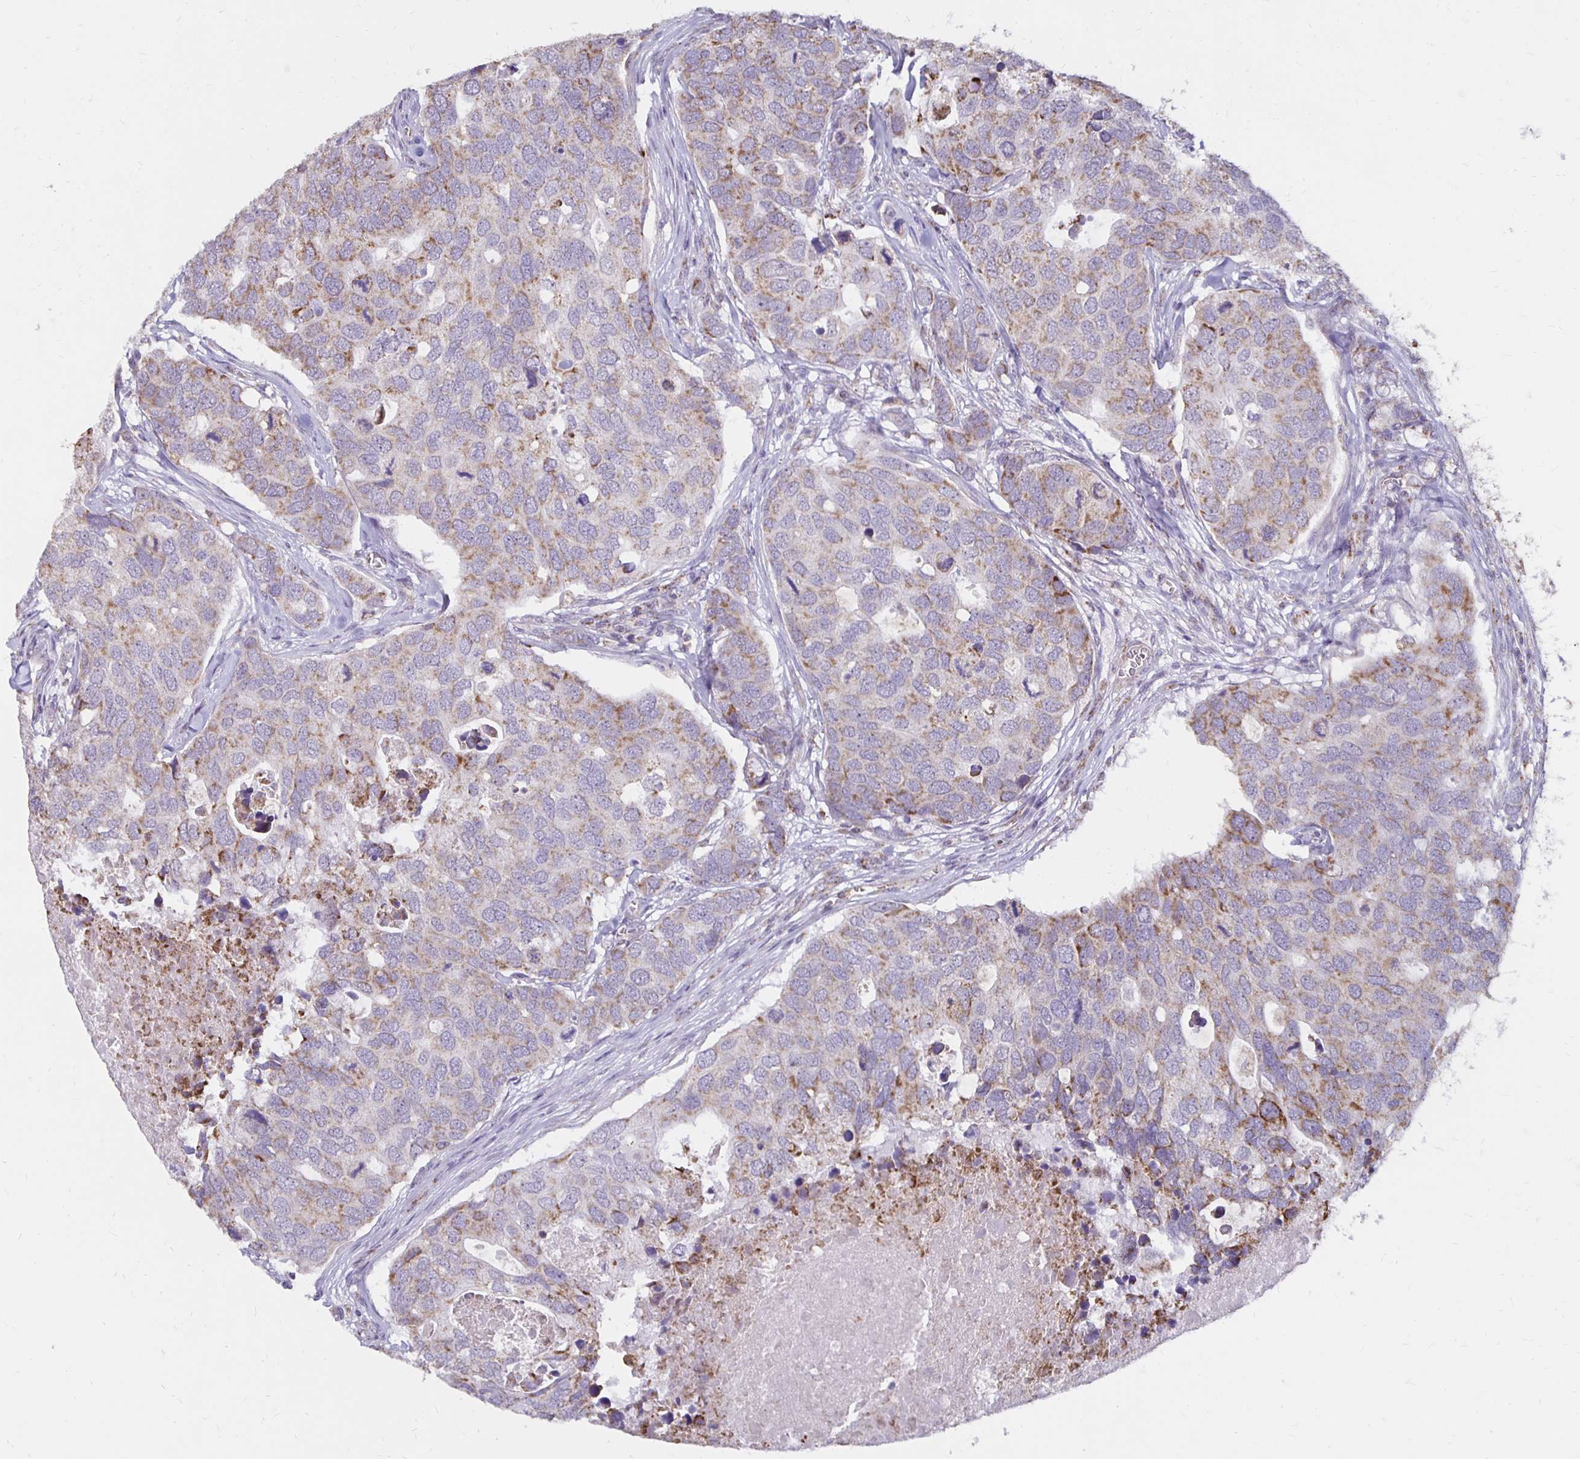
{"staining": {"intensity": "weak", "quantity": "25%-75%", "location": "cytoplasmic/membranous"}, "tissue": "breast cancer", "cell_type": "Tumor cells", "image_type": "cancer", "snomed": [{"axis": "morphology", "description": "Duct carcinoma"}, {"axis": "topography", "description": "Breast"}], "caption": "Breast infiltrating ductal carcinoma tissue shows weak cytoplasmic/membranous expression in approximately 25%-75% of tumor cells", "gene": "IER3", "patient": {"sex": "female", "age": 83}}